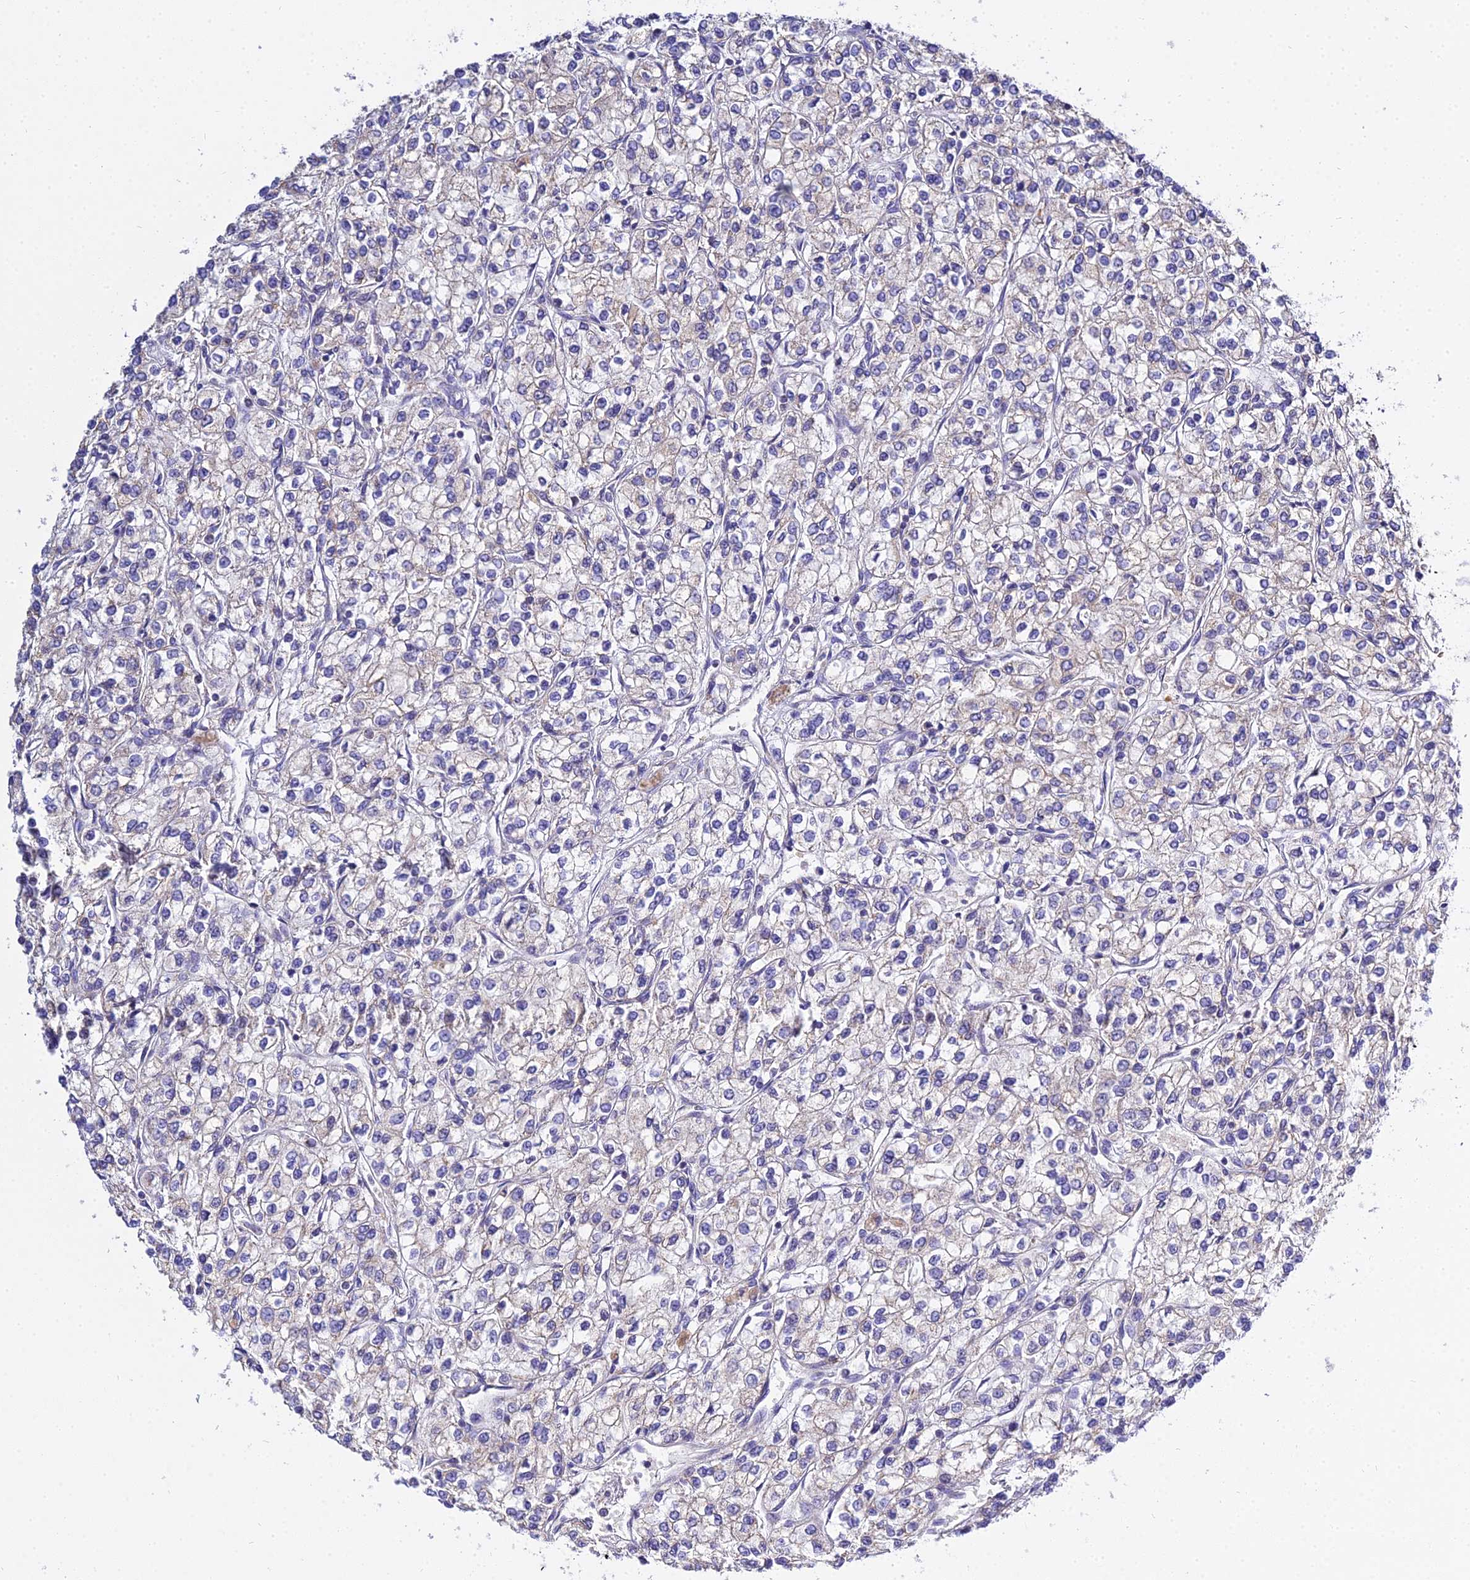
{"staining": {"intensity": "negative", "quantity": "none", "location": "none"}, "tissue": "renal cancer", "cell_type": "Tumor cells", "image_type": "cancer", "snomed": [{"axis": "morphology", "description": "Adenocarcinoma, NOS"}, {"axis": "topography", "description": "Kidney"}], "caption": "Image shows no protein expression in tumor cells of renal cancer (adenocarcinoma) tissue. (DAB (3,3'-diaminobenzidine) IHC visualized using brightfield microscopy, high magnification).", "gene": "TYW5", "patient": {"sex": "male", "age": 80}}